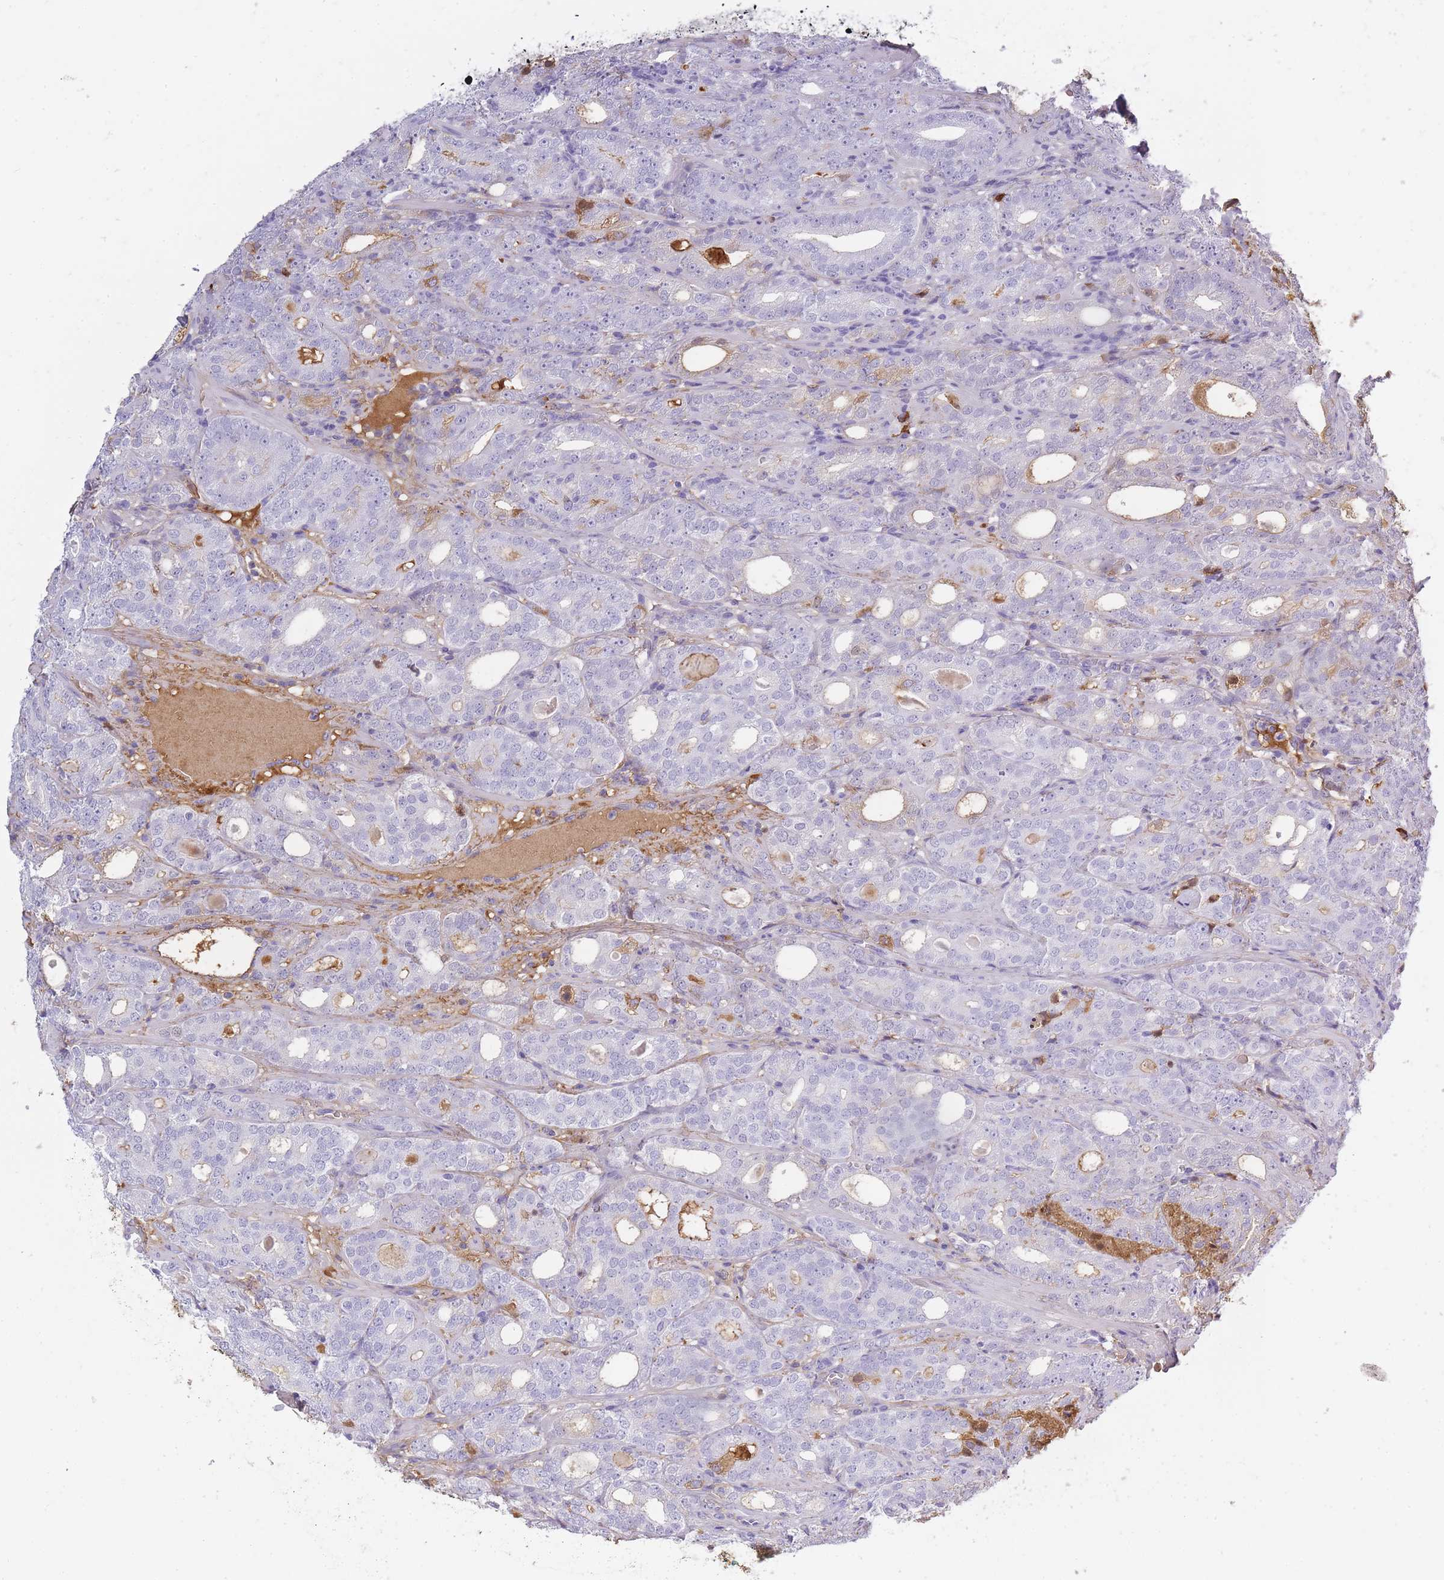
{"staining": {"intensity": "negative", "quantity": "none", "location": "none"}, "tissue": "prostate cancer", "cell_type": "Tumor cells", "image_type": "cancer", "snomed": [{"axis": "morphology", "description": "Adenocarcinoma, High grade"}, {"axis": "topography", "description": "Prostate"}], "caption": "IHC of high-grade adenocarcinoma (prostate) shows no positivity in tumor cells. The staining was performed using DAB (3,3'-diaminobenzidine) to visualize the protein expression in brown, while the nuclei were stained in blue with hematoxylin (Magnification: 20x).", "gene": "IGKV1D-42", "patient": {"sex": "male", "age": 64}}